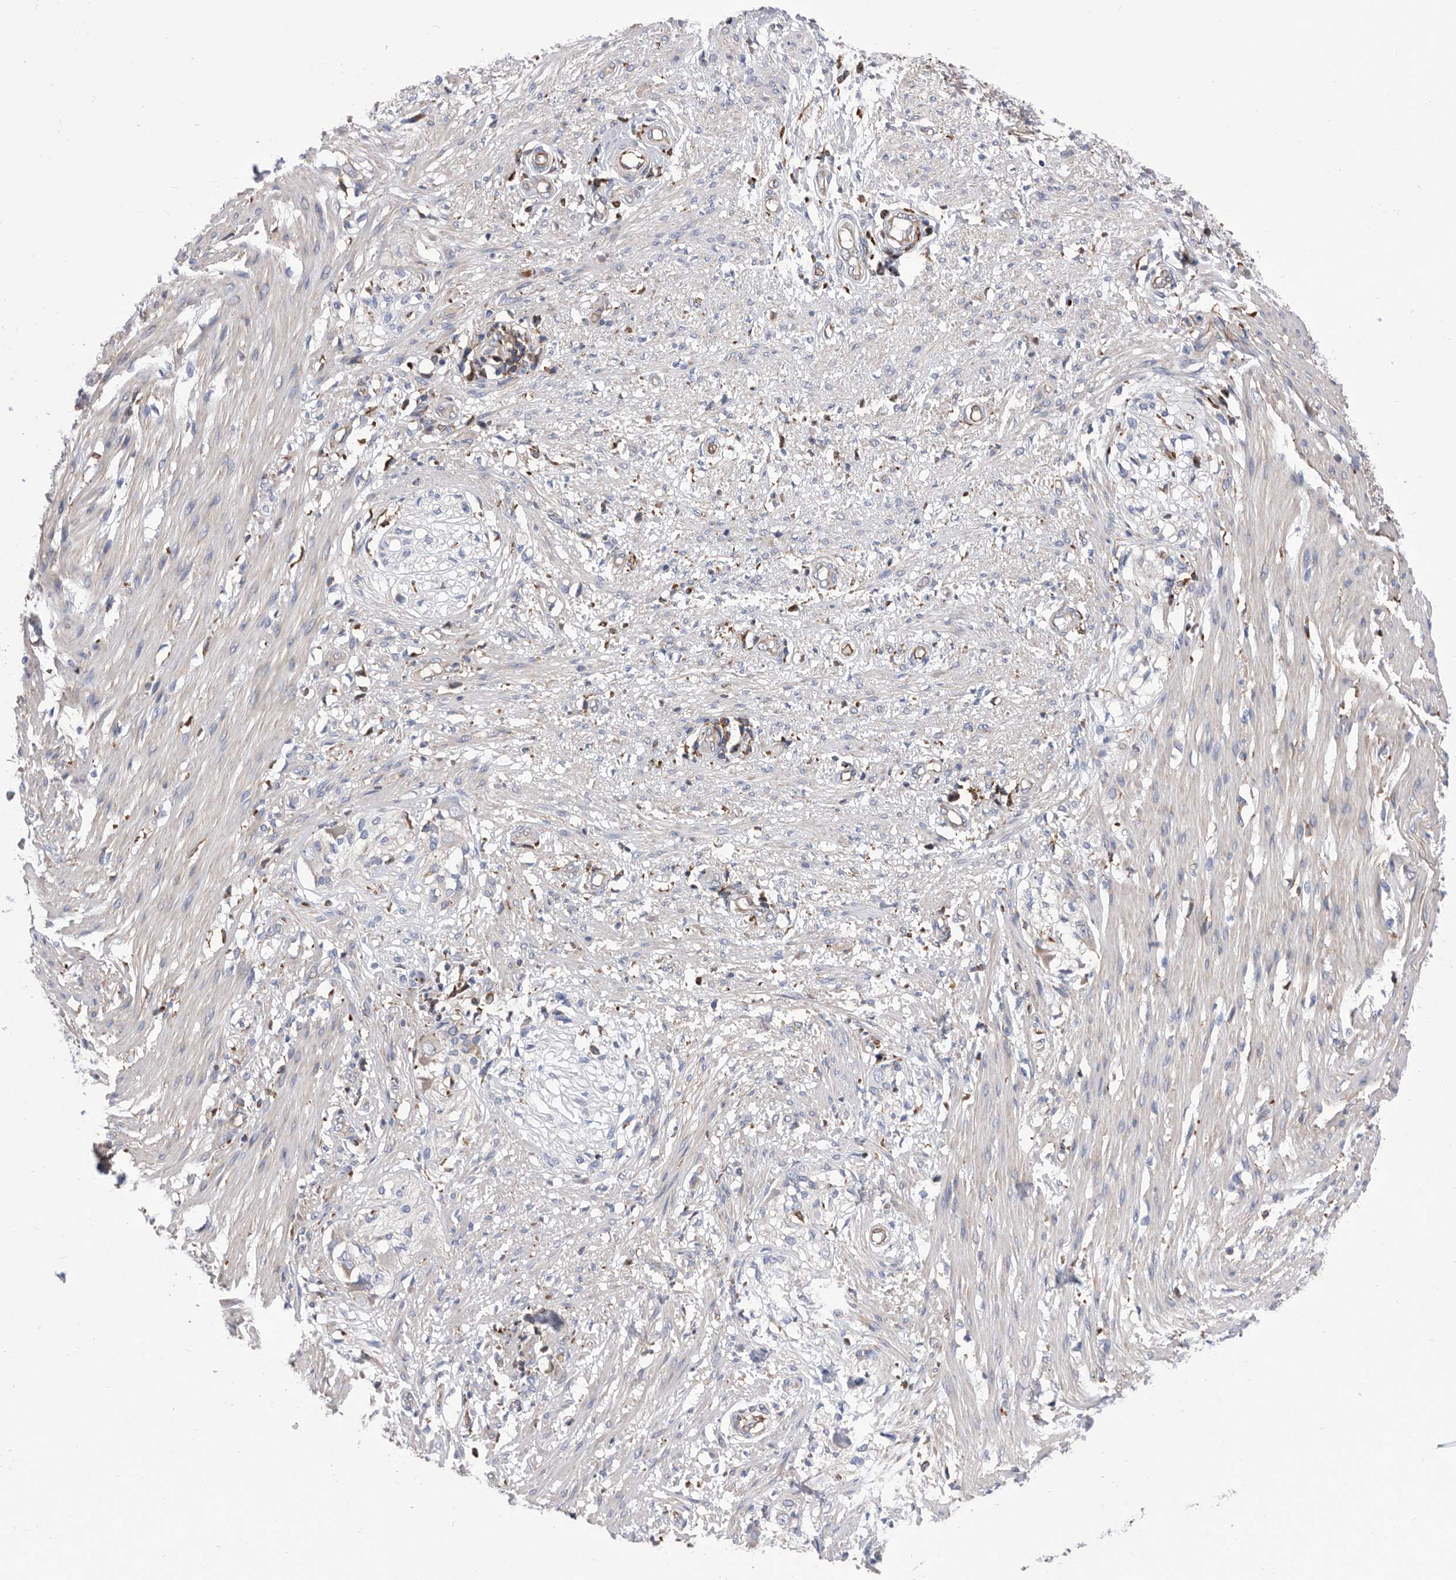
{"staining": {"intensity": "weak", "quantity": "<25%", "location": "cytoplasmic/membranous"}, "tissue": "smooth muscle", "cell_type": "Smooth muscle cells", "image_type": "normal", "snomed": [{"axis": "morphology", "description": "Normal tissue, NOS"}, {"axis": "morphology", "description": "Adenocarcinoma, NOS"}, {"axis": "topography", "description": "Colon"}, {"axis": "topography", "description": "Peripheral nerve tissue"}], "caption": "An immunohistochemistry (IHC) histopathology image of normal smooth muscle is shown. There is no staining in smooth muscle cells of smooth muscle. (DAB immunohistochemistry (IHC) with hematoxylin counter stain).", "gene": "SMG7", "patient": {"sex": "male", "age": 14}}